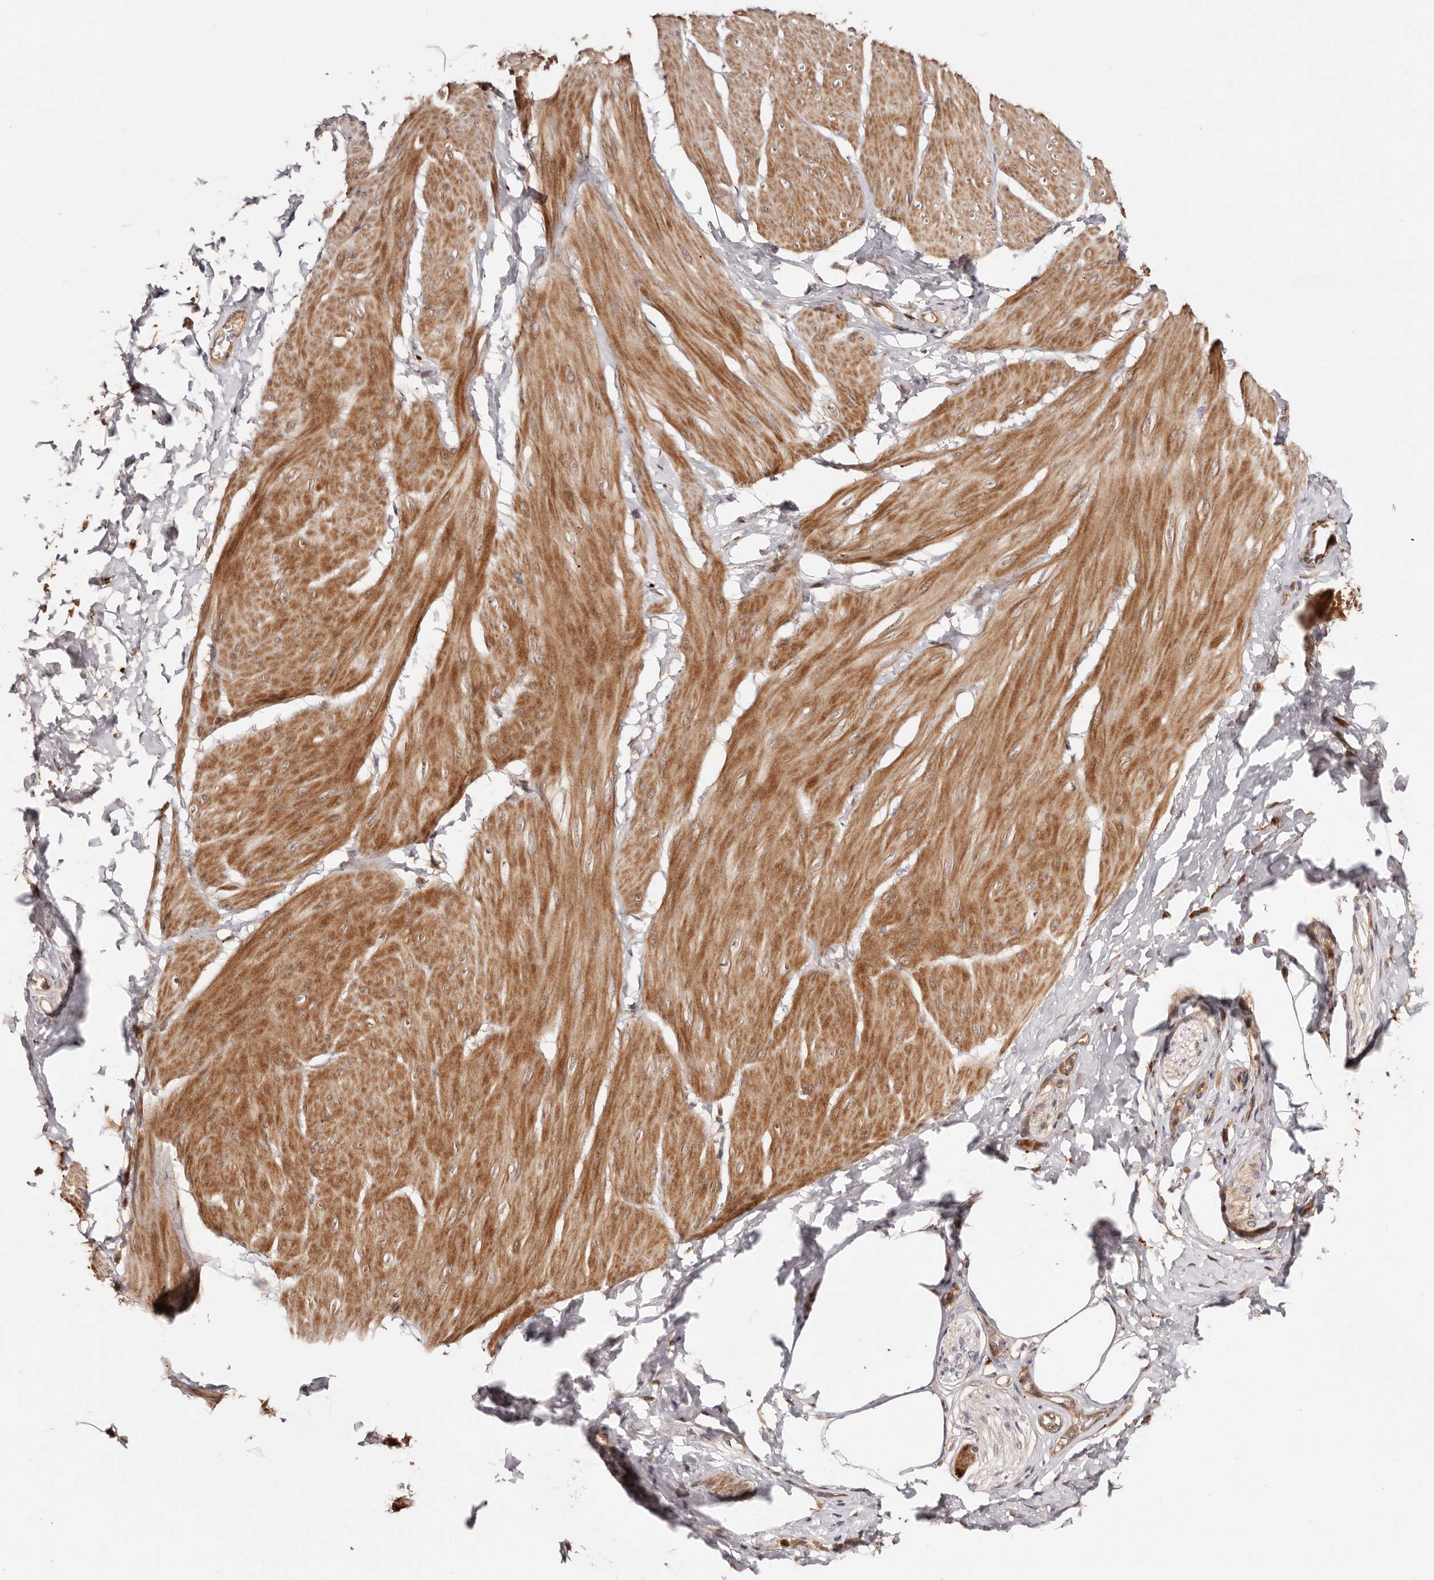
{"staining": {"intensity": "moderate", "quantity": ">75%", "location": "cytoplasmic/membranous"}, "tissue": "smooth muscle", "cell_type": "Smooth muscle cells", "image_type": "normal", "snomed": [{"axis": "morphology", "description": "Urothelial carcinoma, High grade"}, {"axis": "topography", "description": "Urinary bladder"}], "caption": "Immunohistochemistry histopathology image of unremarkable smooth muscle: smooth muscle stained using immunohistochemistry exhibits medium levels of moderate protein expression localized specifically in the cytoplasmic/membranous of smooth muscle cells, appearing as a cytoplasmic/membranous brown color.", "gene": "PTPN22", "patient": {"sex": "male", "age": 46}}